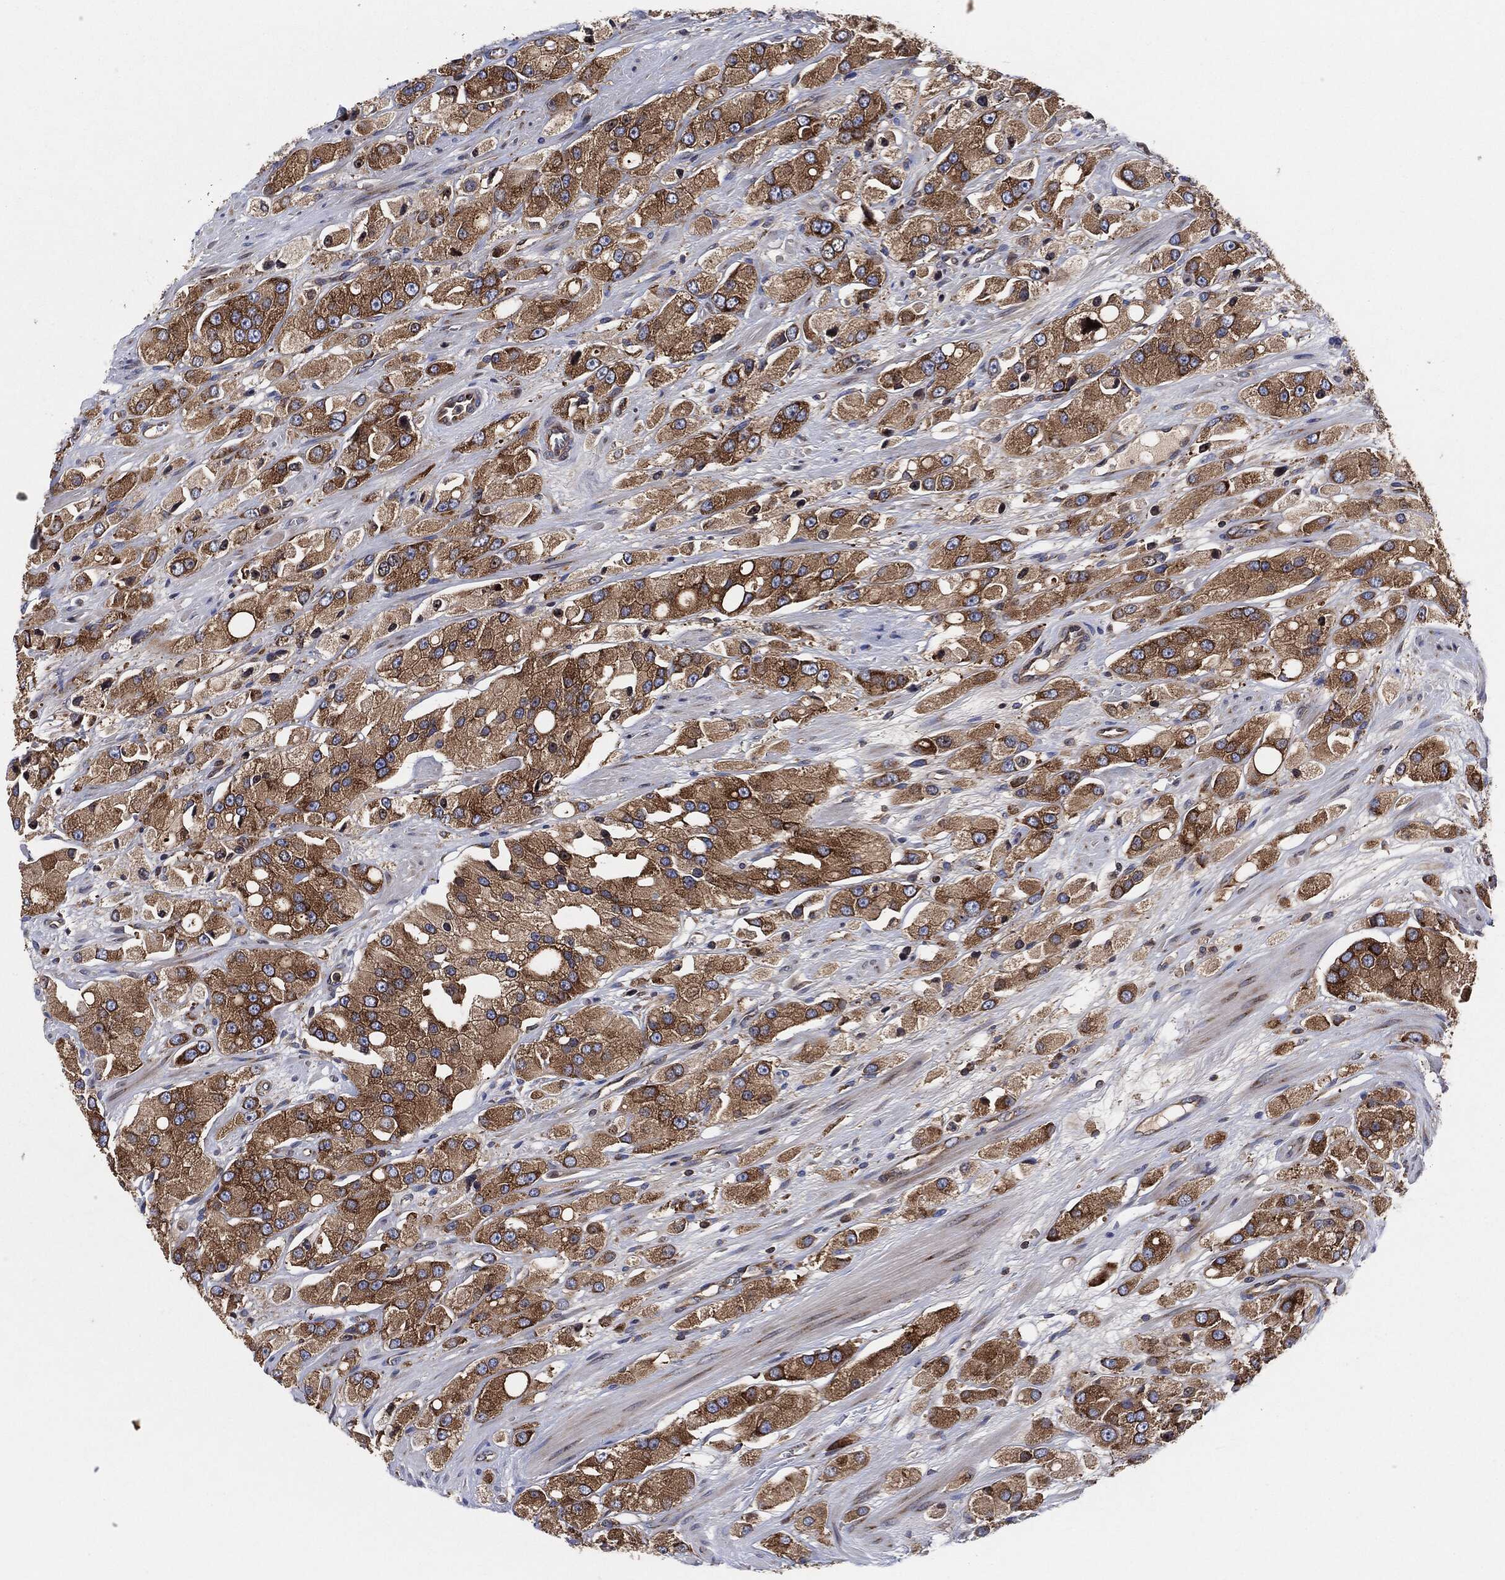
{"staining": {"intensity": "moderate", "quantity": ">75%", "location": "cytoplasmic/membranous"}, "tissue": "prostate cancer", "cell_type": "Tumor cells", "image_type": "cancer", "snomed": [{"axis": "morphology", "description": "Adenocarcinoma, NOS"}, {"axis": "topography", "description": "Prostate and seminal vesicle, NOS"}, {"axis": "topography", "description": "Prostate"}], "caption": "Tumor cells demonstrate medium levels of moderate cytoplasmic/membranous expression in approximately >75% of cells in human adenocarcinoma (prostate).", "gene": "EIF2S2", "patient": {"sex": "male", "age": 64}}